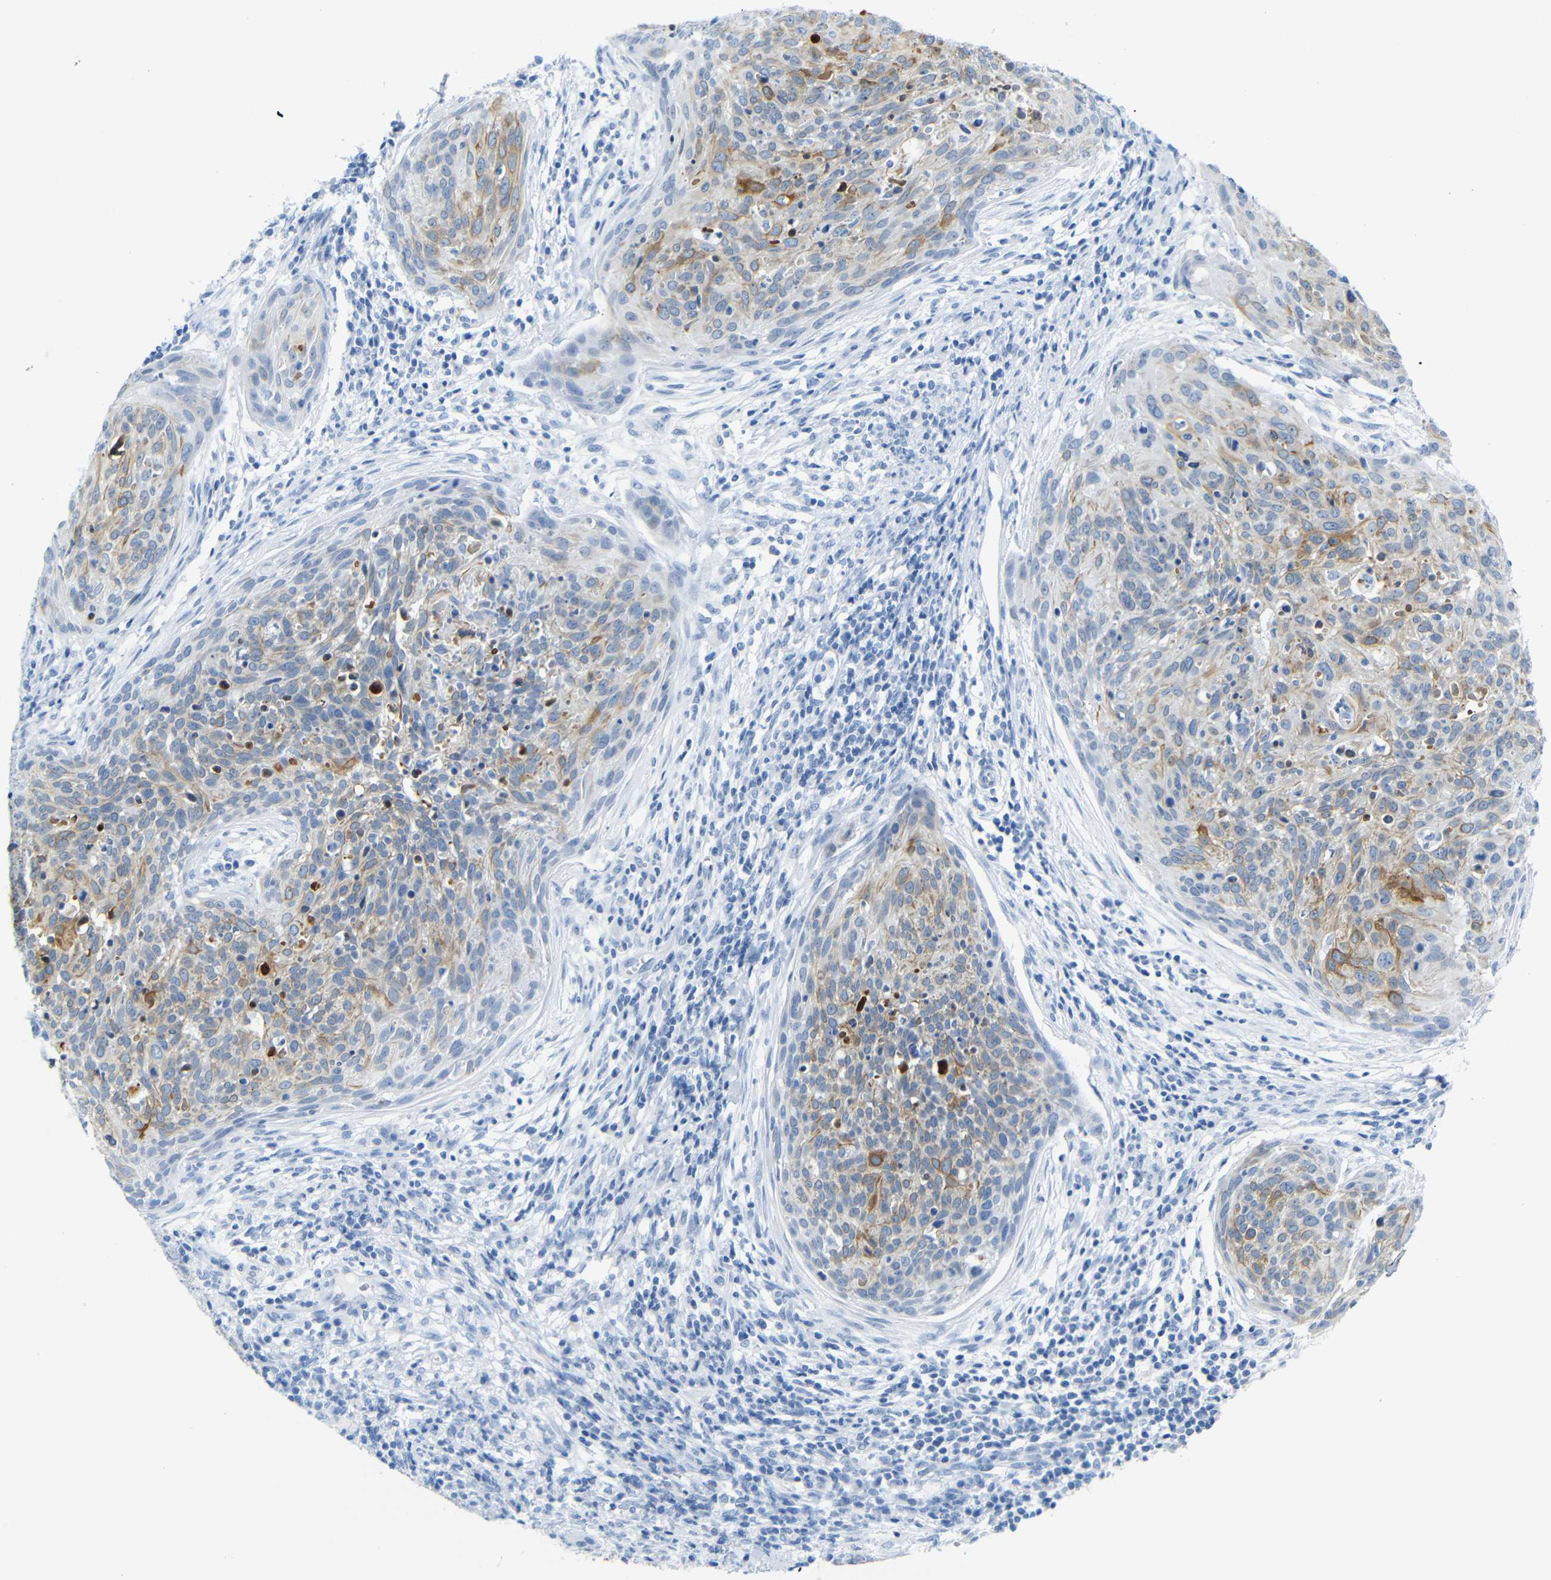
{"staining": {"intensity": "moderate", "quantity": "25%-75%", "location": "cytoplasmic/membranous"}, "tissue": "cervical cancer", "cell_type": "Tumor cells", "image_type": "cancer", "snomed": [{"axis": "morphology", "description": "Squamous cell carcinoma, NOS"}, {"axis": "topography", "description": "Cervix"}], "caption": "This photomicrograph reveals cervical squamous cell carcinoma stained with IHC to label a protein in brown. The cytoplasmic/membranous of tumor cells show moderate positivity for the protein. Nuclei are counter-stained blue.", "gene": "DYNAP", "patient": {"sex": "female", "age": 38}}